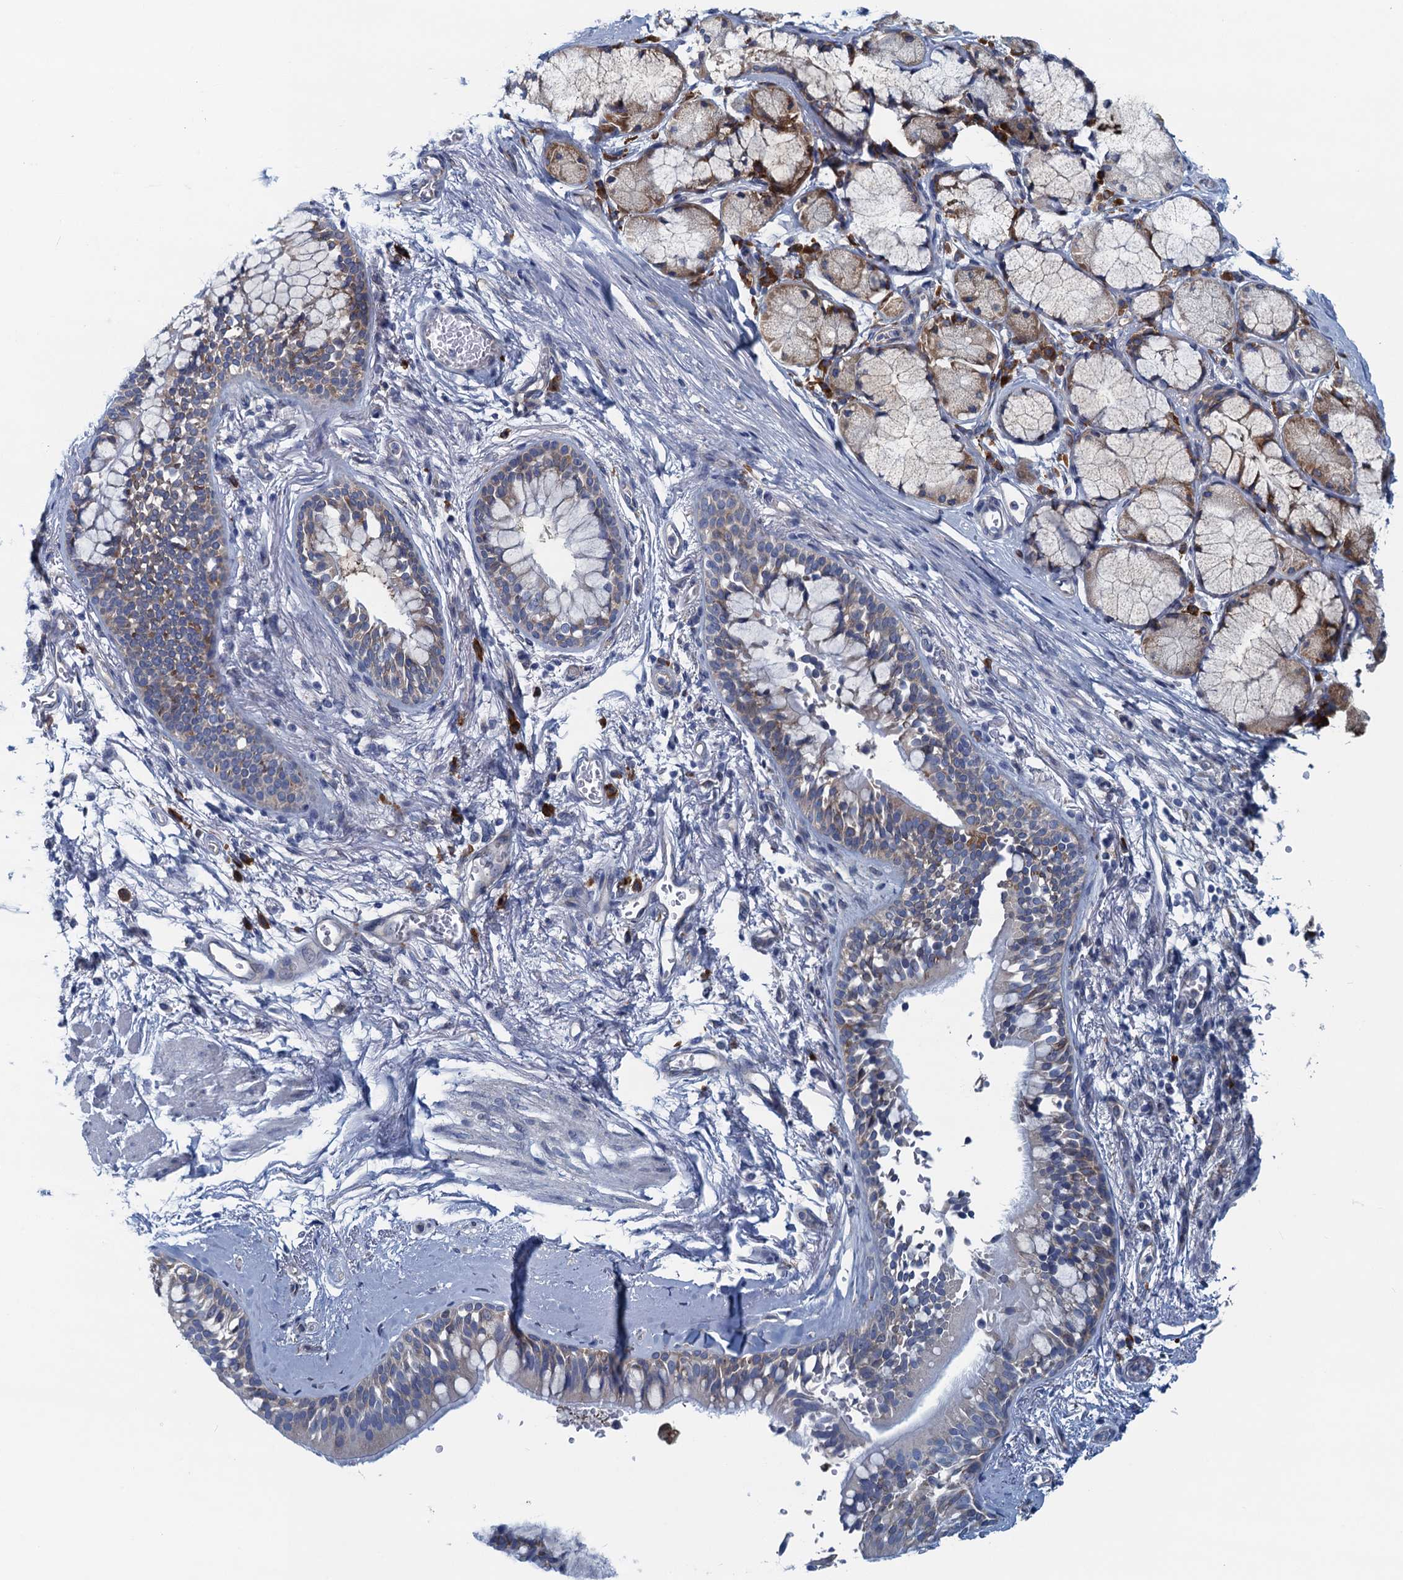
{"staining": {"intensity": "weak", "quantity": "<25%", "location": "cytoplasmic/membranous"}, "tissue": "bronchus", "cell_type": "Respiratory epithelial cells", "image_type": "normal", "snomed": [{"axis": "morphology", "description": "Normal tissue, NOS"}, {"axis": "morphology", "description": "Inflammation, NOS"}, {"axis": "topography", "description": "Cartilage tissue"}, {"axis": "topography", "description": "Bronchus"}, {"axis": "topography", "description": "Lung"}], "caption": "Immunohistochemistry of normal human bronchus reveals no positivity in respiratory epithelial cells.", "gene": "MYDGF", "patient": {"sex": "female", "age": 64}}